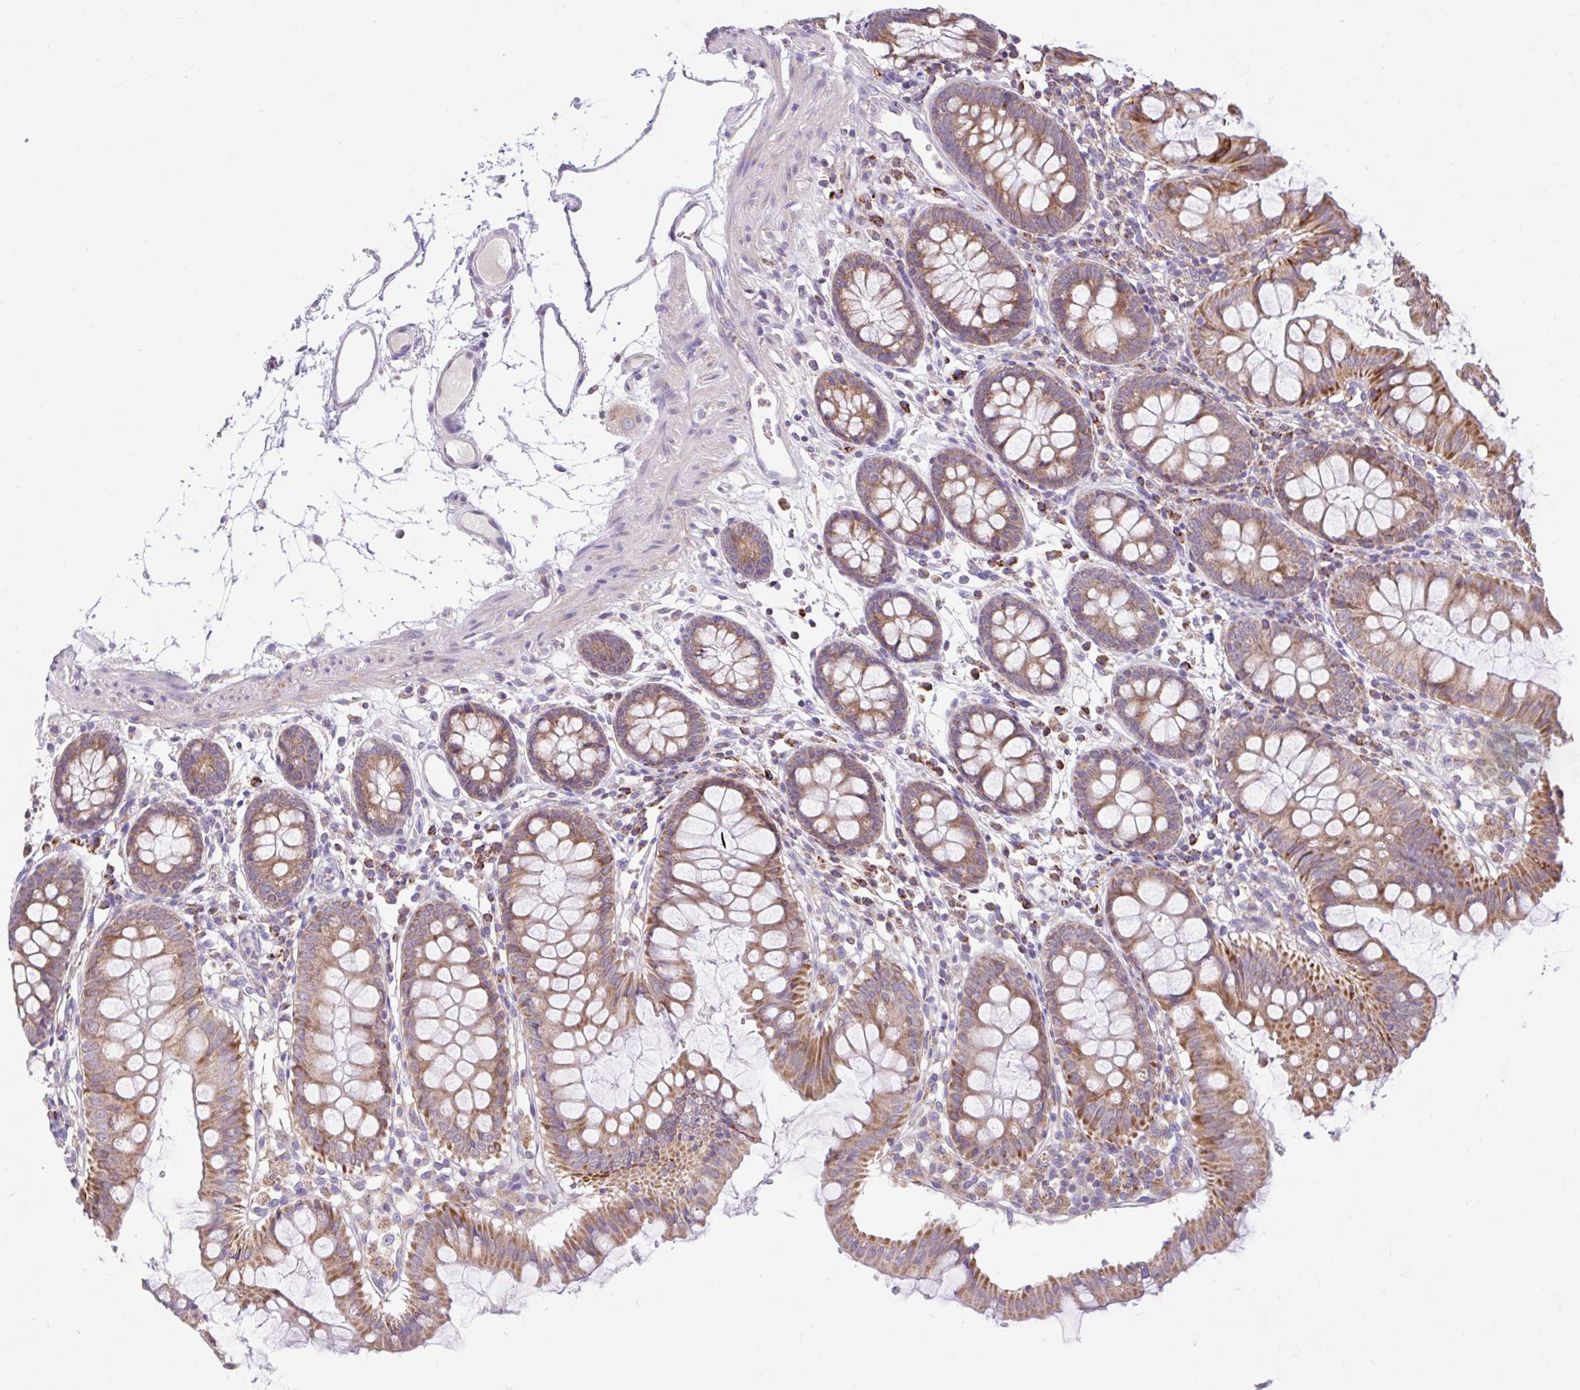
{"staining": {"intensity": "weak", "quantity": ">75%", "location": "cytoplasmic/membranous"}, "tissue": "colon", "cell_type": "Endothelial cells", "image_type": "normal", "snomed": [{"axis": "morphology", "description": "Normal tissue, NOS"}, {"axis": "topography", "description": "Colon"}], "caption": "An image of colon stained for a protein reveals weak cytoplasmic/membranous brown staining in endothelial cells. The staining was performed using DAB (3,3'-diaminobenzidine) to visualize the protein expression in brown, while the nuclei were stained in blue with hematoxylin (Magnification: 20x).", "gene": "RALBP1", "patient": {"sex": "female", "age": 84}}